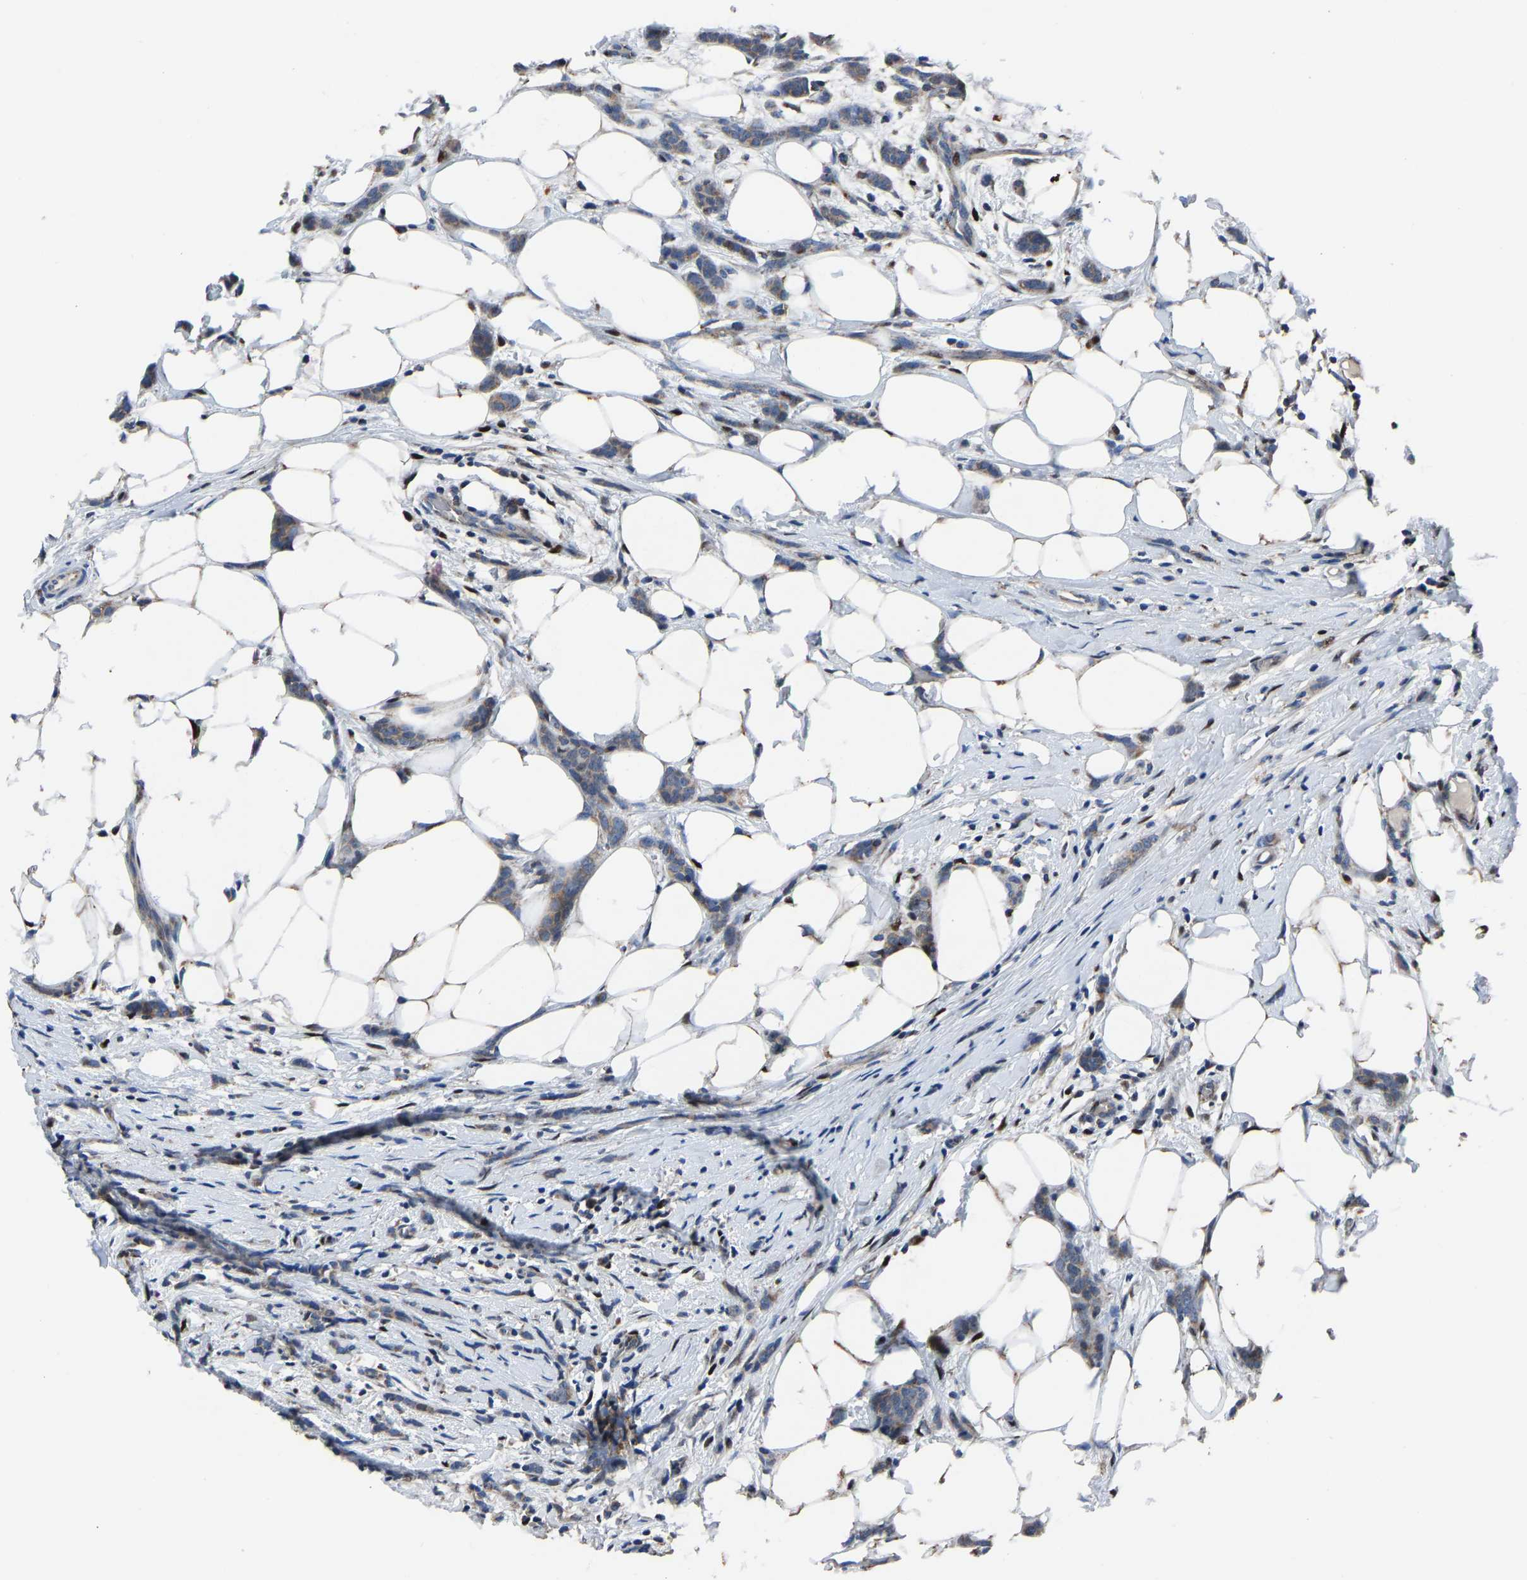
{"staining": {"intensity": "weak", "quantity": ">75%", "location": "cytoplasmic/membranous"}, "tissue": "breast cancer", "cell_type": "Tumor cells", "image_type": "cancer", "snomed": [{"axis": "morphology", "description": "Lobular carcinoma"}, {"axis": "topography", "description": "Skin"}, {"axis": "topography", "description": "Breast"}], "caption": "This image reveals immunohistochemistry (IHC) staining of breast cancer (lobular carcinoma), with low weak cytoplasmic/membranous expression in about >75% of tumor cells.", "gene": "EGR1", "patient": {"sex": "female", "age": 46}}